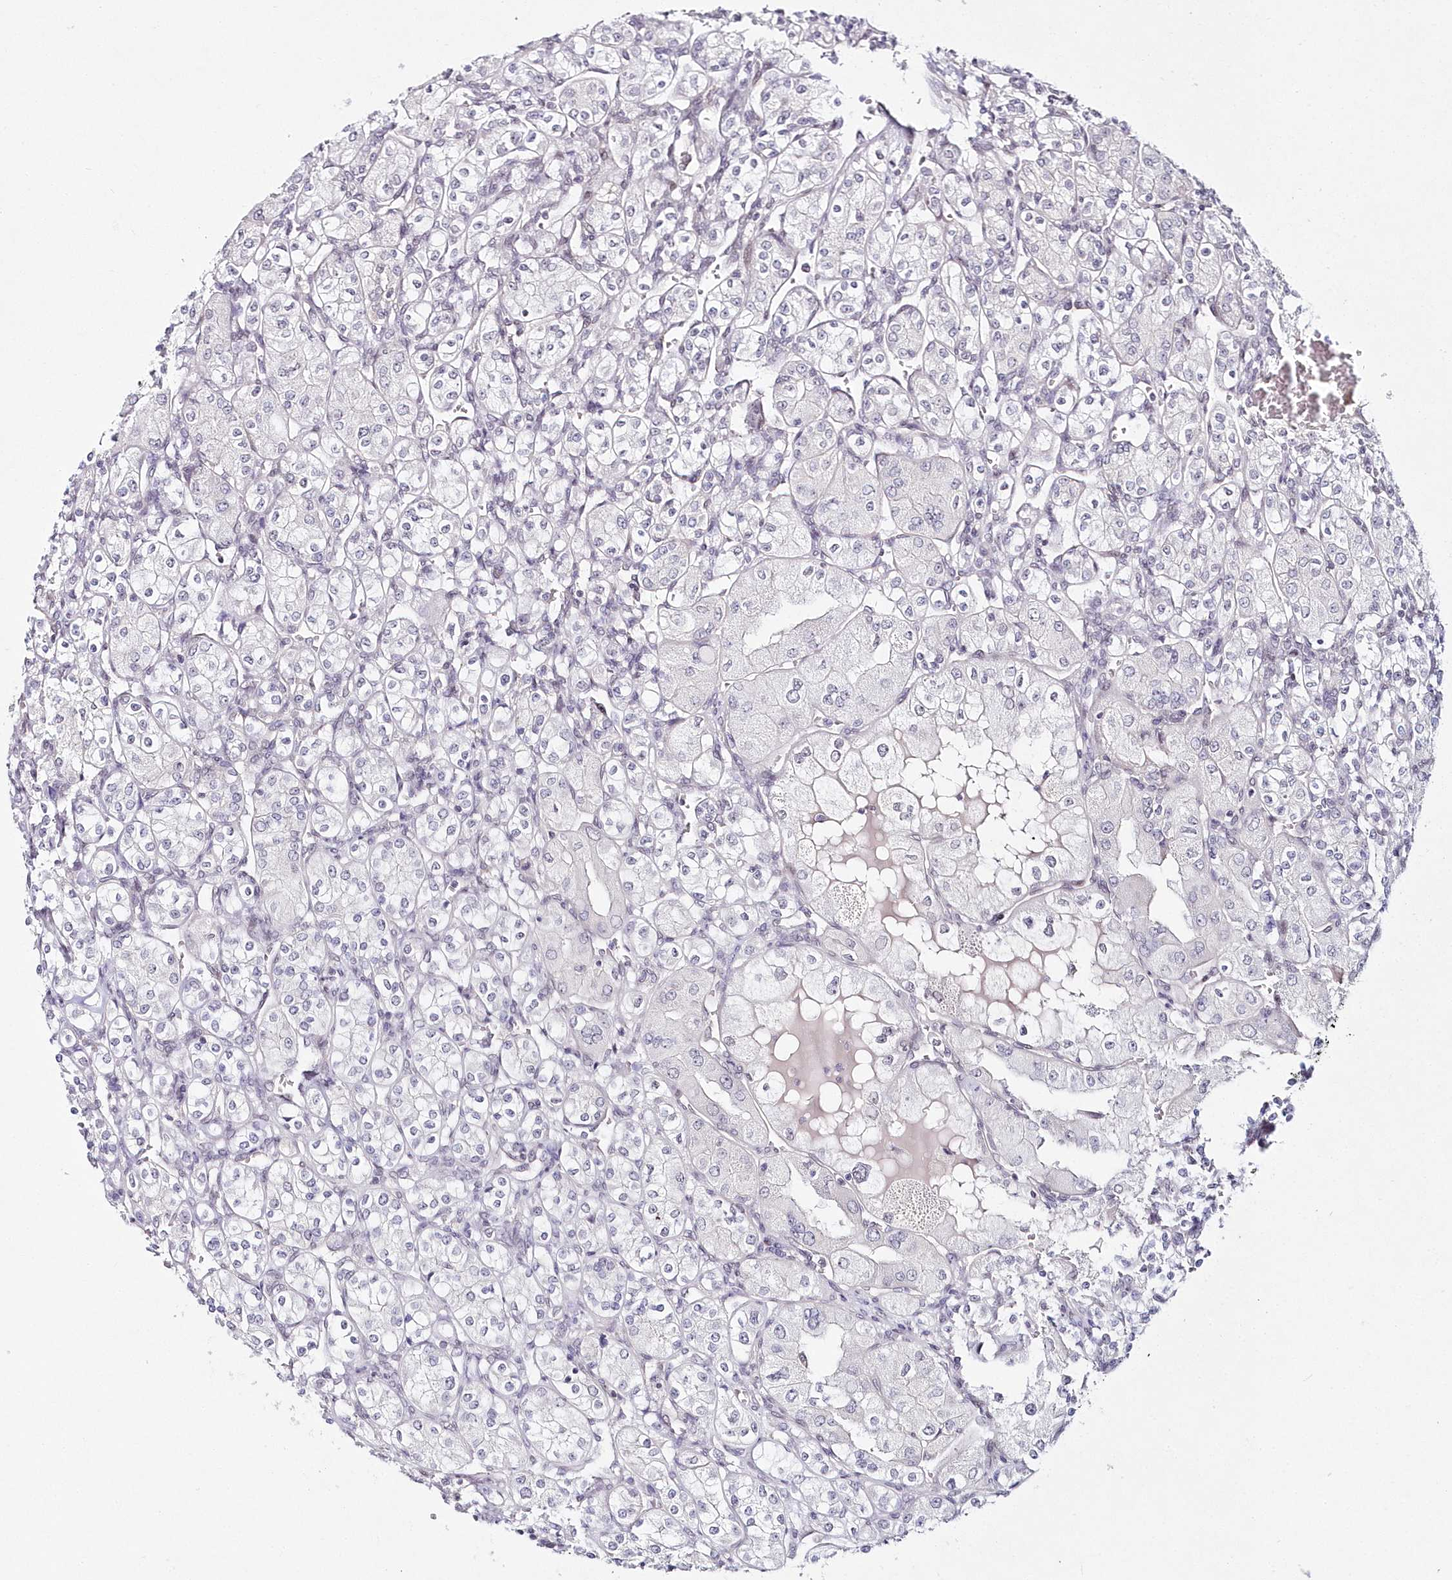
{"staining": {"intensity": "negative", "quantity": "none", "location": "none"}, "tissue": "renal cancer", "cell_type": "Tumor cells", "image_type": "cancer", "snomed": [{"axis": "morphology", "description": "Adenocarcinoma, NOS"}, {"axis": "topography", "description": "Kidney"}], "caption": "Immunohistochemical staining of renal adenocarcinoma displays no significant staining in tumor cells.", "gene": "HYCC2", "patient": {"sex": "male", "age": 77}}